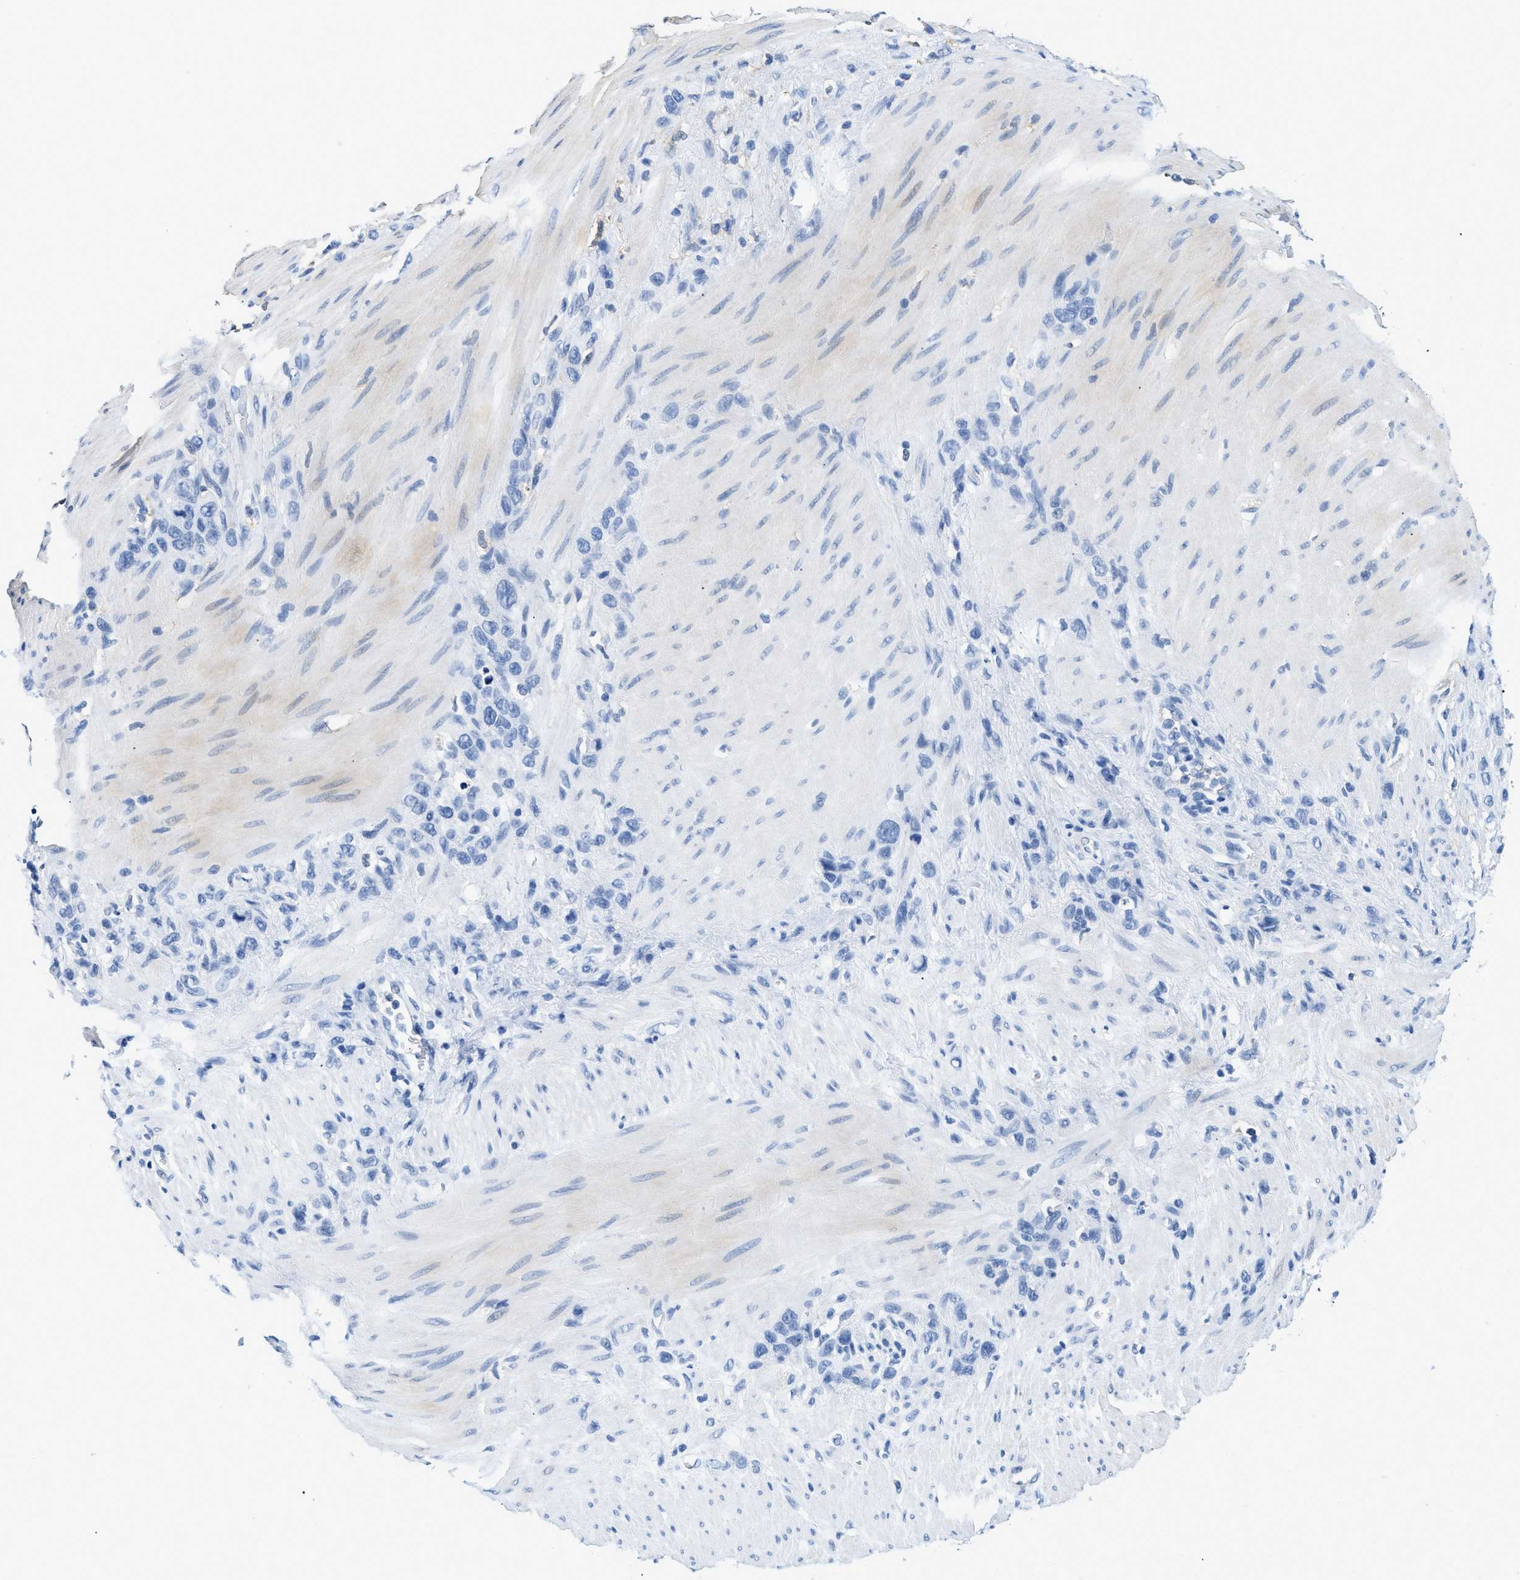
{"staining": {"intensity": "negative", "quantity": "none", "location": "none"}, "tissue": "stomach cancer", "cell_type": "Tumor cells", "image_type": "cancer", "snomed": [{"axis": "morphology", "description": "Adenocarcinoma, NOS"}, {"axis": "morphology", "description": "Adenocarcinoma, High grade"}, {"axis": "topography", "description": "Stomach, upper"}, {"axis": "topography", "description": "Stomach, lower"}], "caption": "DAB immunohistochemical staining of stomach adenocarcinoma exhibits no significant positivity in tumor cells.", "gene": "GSN", "patient": {"sex": "female", "age": 65}}